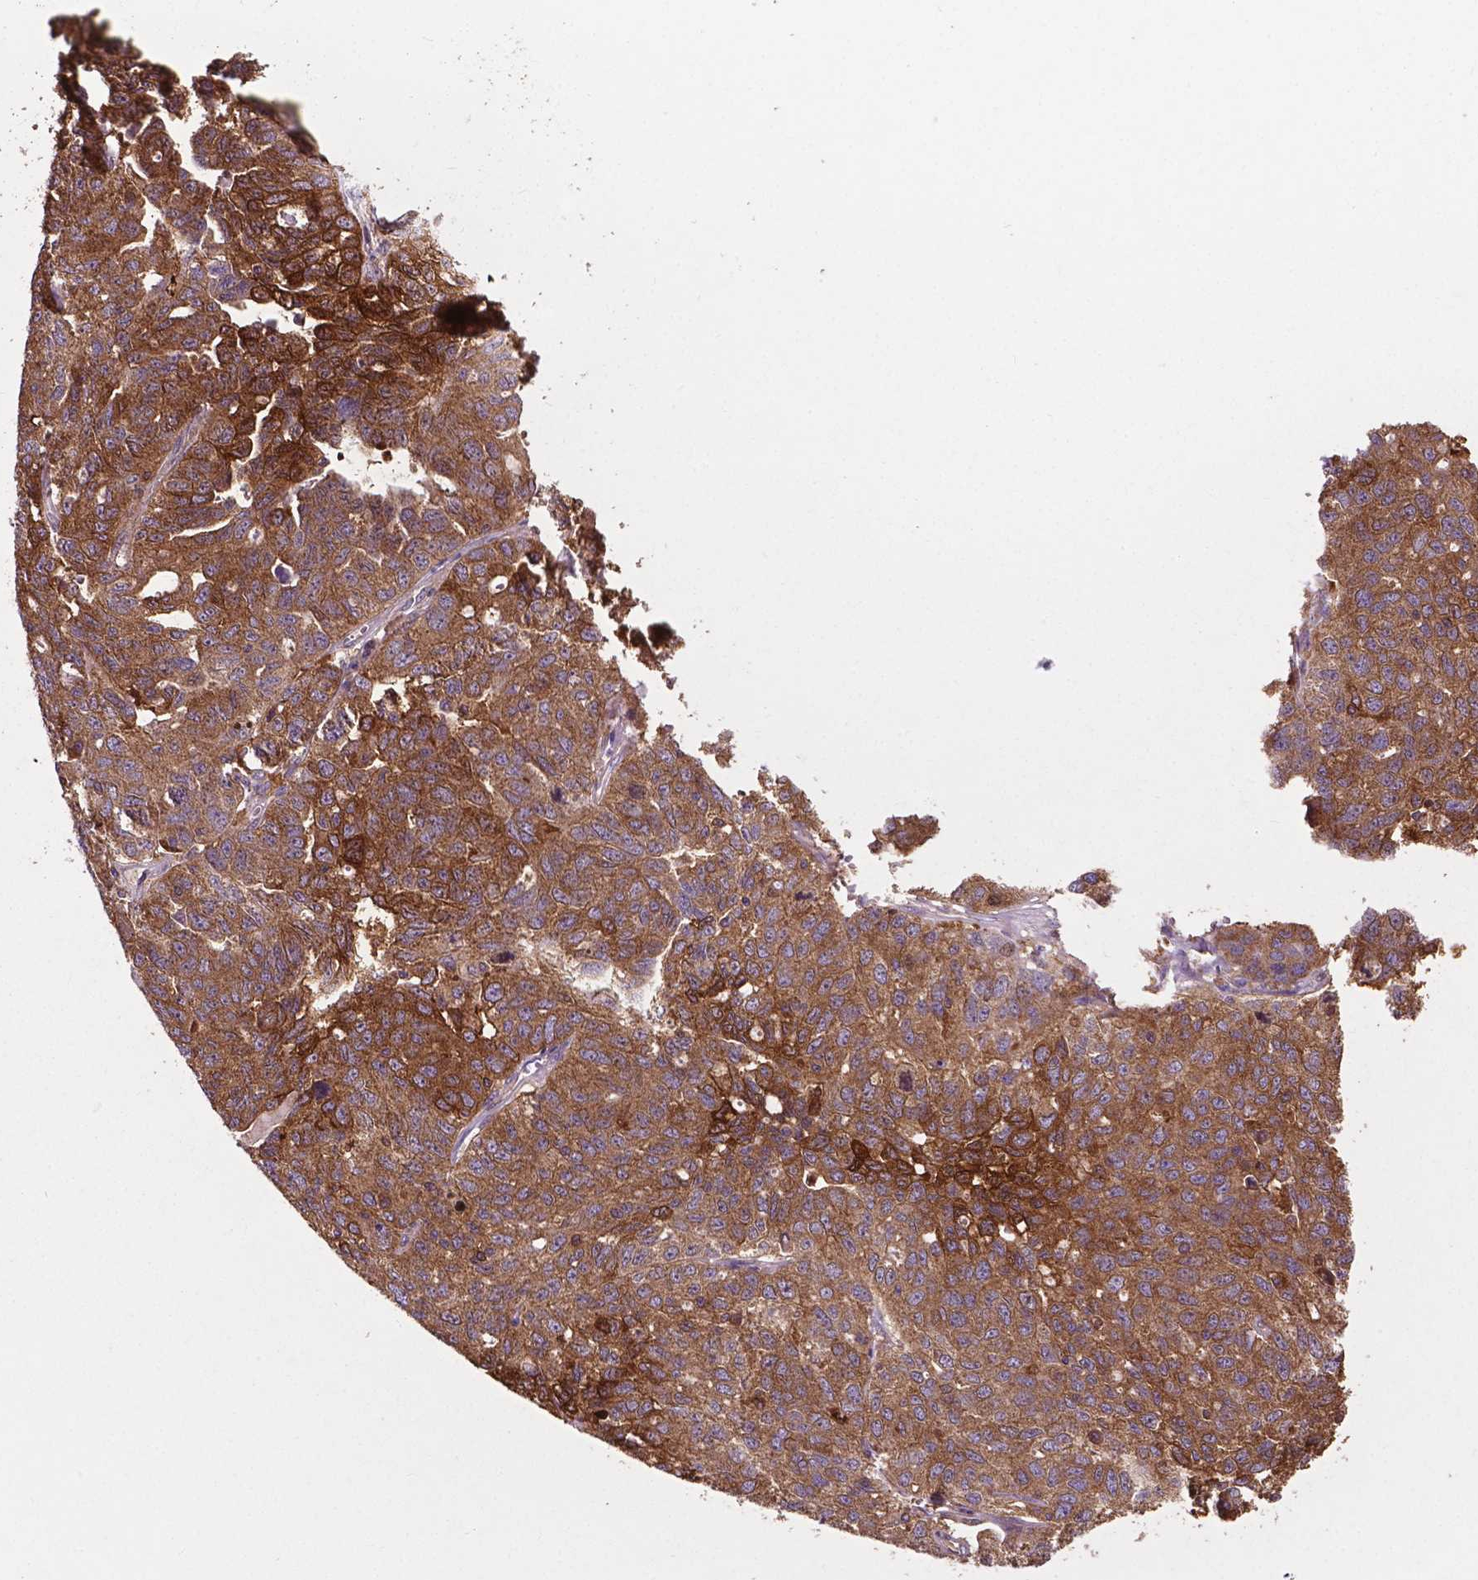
{"staining": {"intensity": "moderate", "quantity": ">75%", "location": "cytoplasmic/membranous"}, "tissue": "ovarian cancer", "cell_type": "Tumor cells", "image_type": "cancer", "snomed": [{"axis": "morphology", "description": "Cystadenocarcinoma, serous, NOS"}, {"axis": "topography", "description": "Ovary"}], "caption": "Immunohistochemistry of serous cystadenocarcinoma (ovarian) shows medium levels of moderate cytoplasmic/membranous positivity in approximately >75% of tumor cells.", "gene": "SMAD3", "patient": {"sex": "female", "age": 71}}